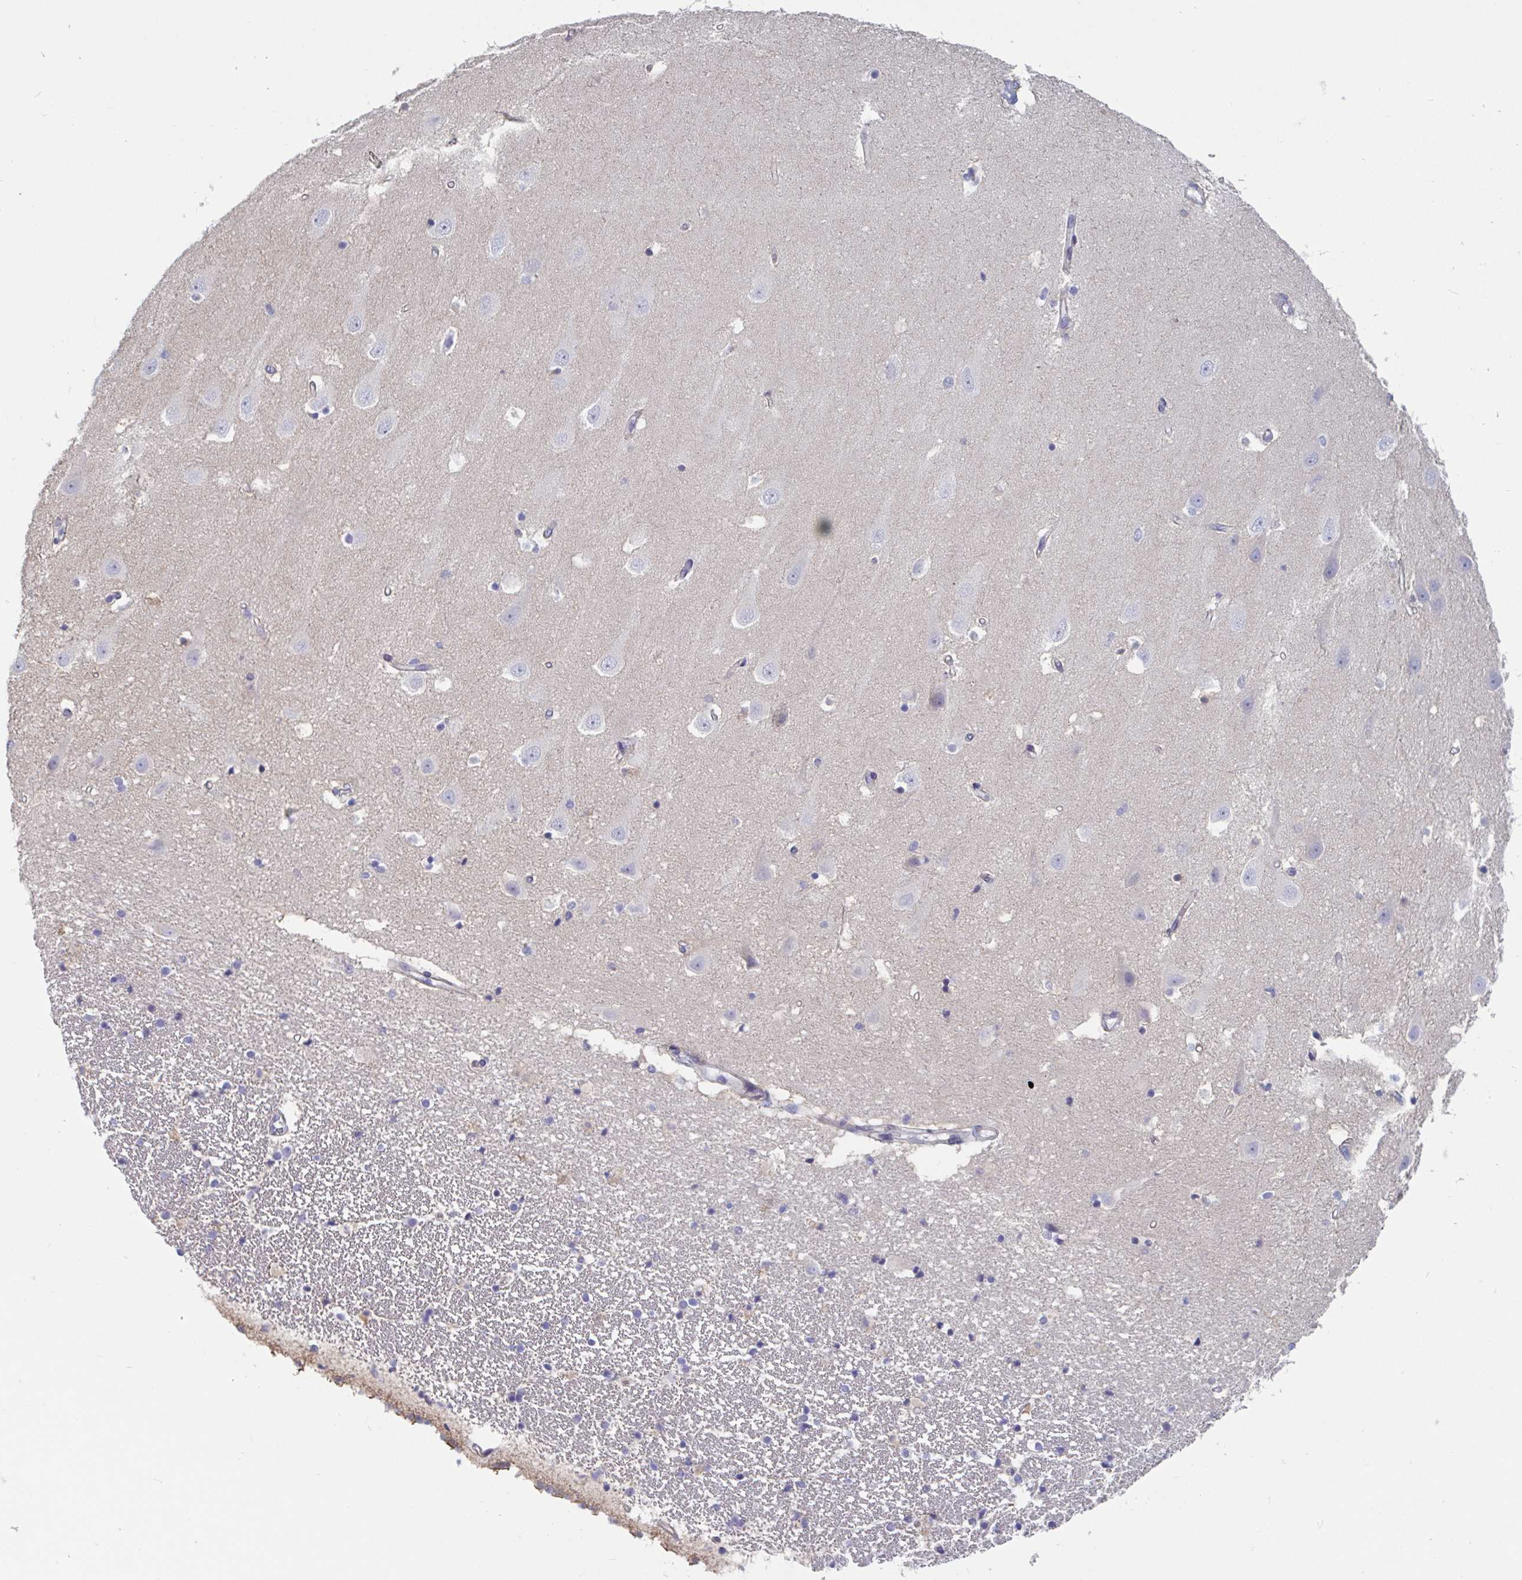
{"staining": {"intensity": "negative", "quantity": "none", "location": "none"}, "tissue": "hippocampus", "cell_type": "Glial cells", "image_type": "normal", "snomed": [{"axis": "morphology", "description": "Normal tissue, NOS"}, {"axis": "topography", "description": "Hippocampus"}], "caption": "Protein analysis of normal hippocampus displays no significant staining in glial cells.", "gene": "UNKL", "patient": {"sex": "male", "age": 63}}